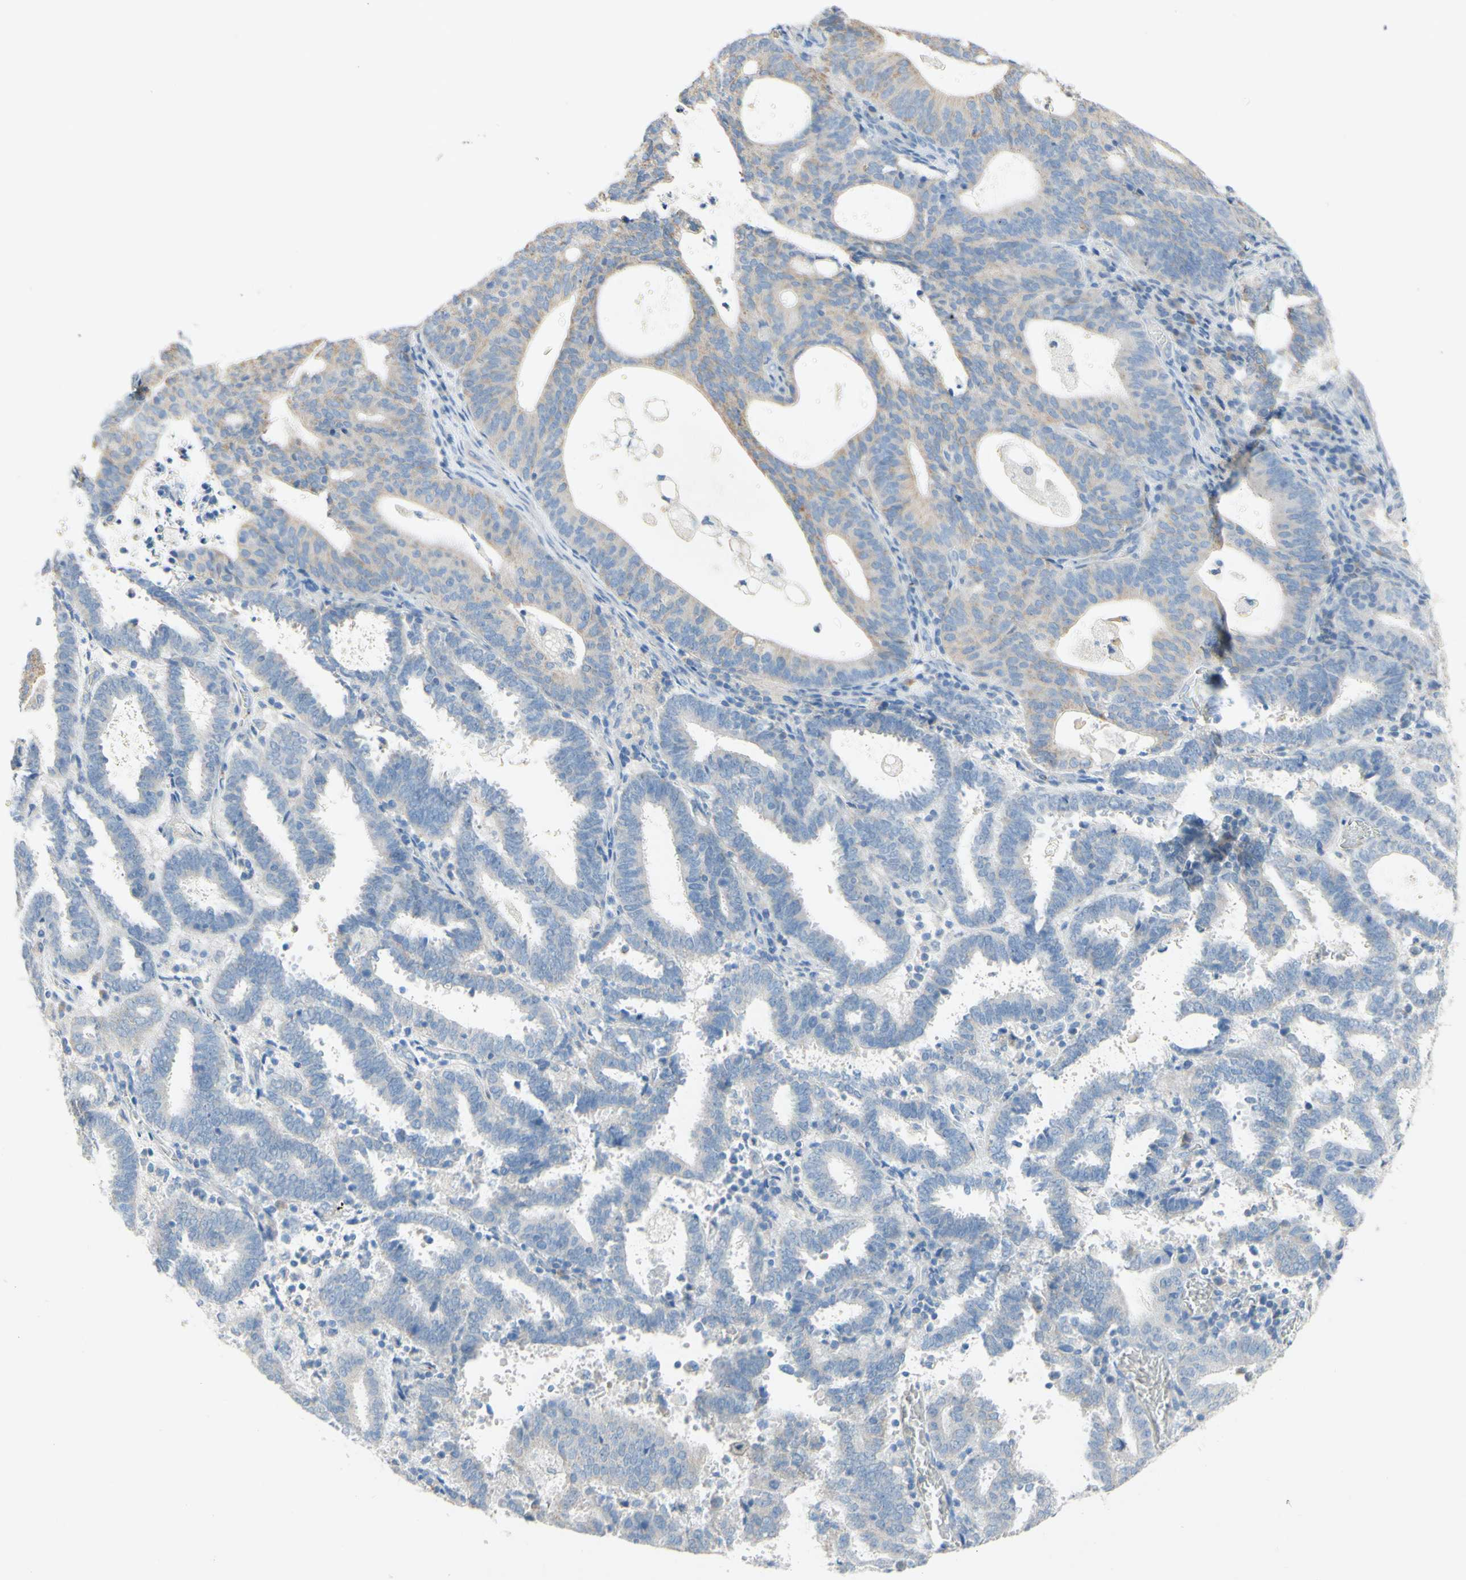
{"staining": {"intensity": "negative", "quantity": "none", "location": "none"}, "tissue": "endometrial cancer", "cell_type": "Tumor cells", "image_type": "cancer", "snomed": [{"axis": "morphology", "description": "Adenocarcinoma, NOS"}, {"axis": "topography", "description": "Uterus"}], "caption": "There is no significant positivity in tumor cells of endometrial cancer (adenocarcinoma).", "gene": "ACADL", "patient": {"sex": "female", "age": 83}}